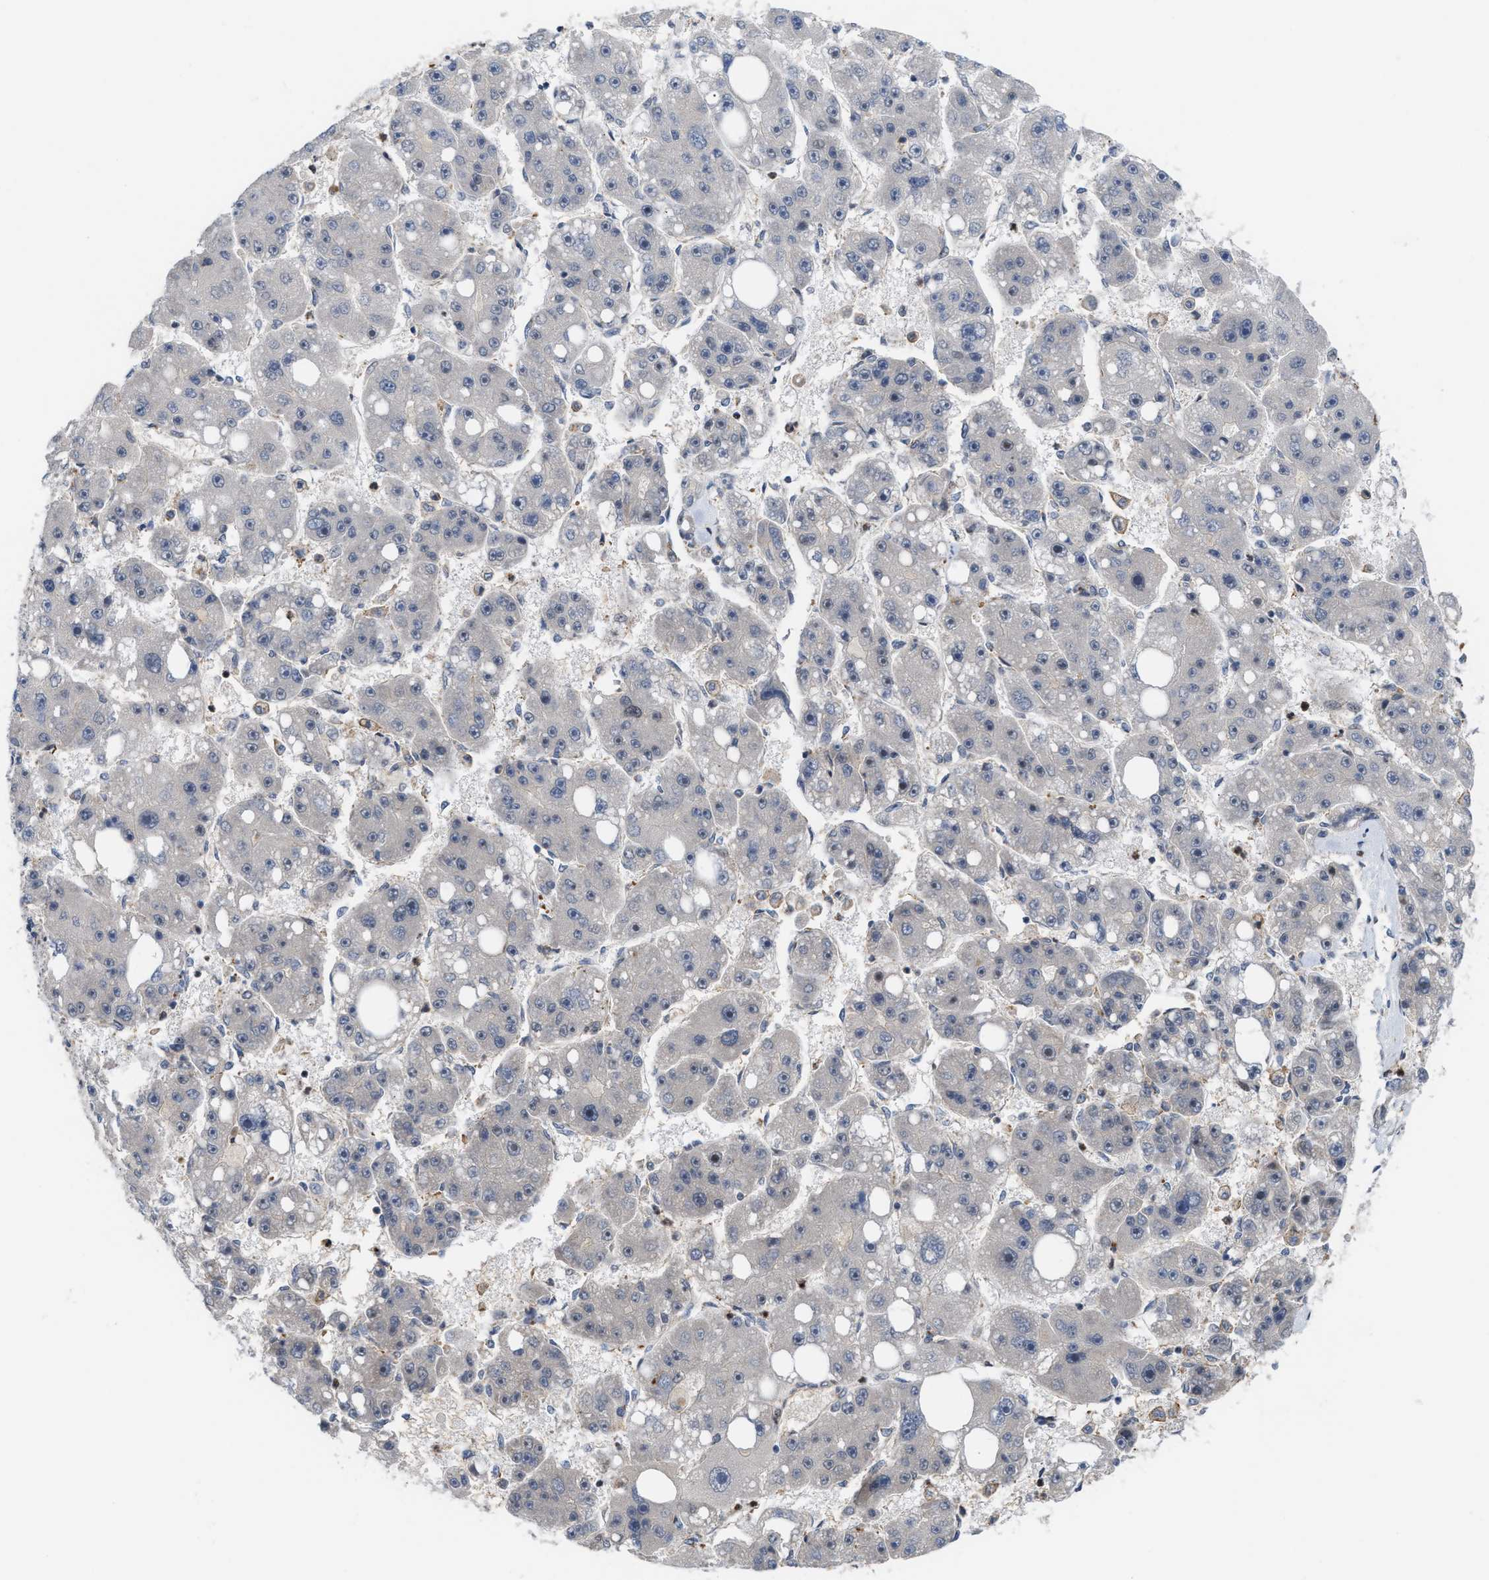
{"staining": {"intensity": "weak", "quantity": "<25%", "location": "nuclear"}, "tissue": "liver cancer", "cell_type": "Tumor cells", "image_type": "cancer", "snomed": [{"axis": "morphology", "description": "Carcinoma, Hepatocellular, NOS"}, {"axis": "topography", "description": "Liver"}], "caption": "Immunohistochemical staining of human liver cancer (hepatocellular carcinoma) demonstrates no significant positivity in tumor cells. (DAB immunohistochemistry (IHC) with hematoxylin counter stain).", "gene": "STAU2", "patient": {"sex": "female", "age": 61}}